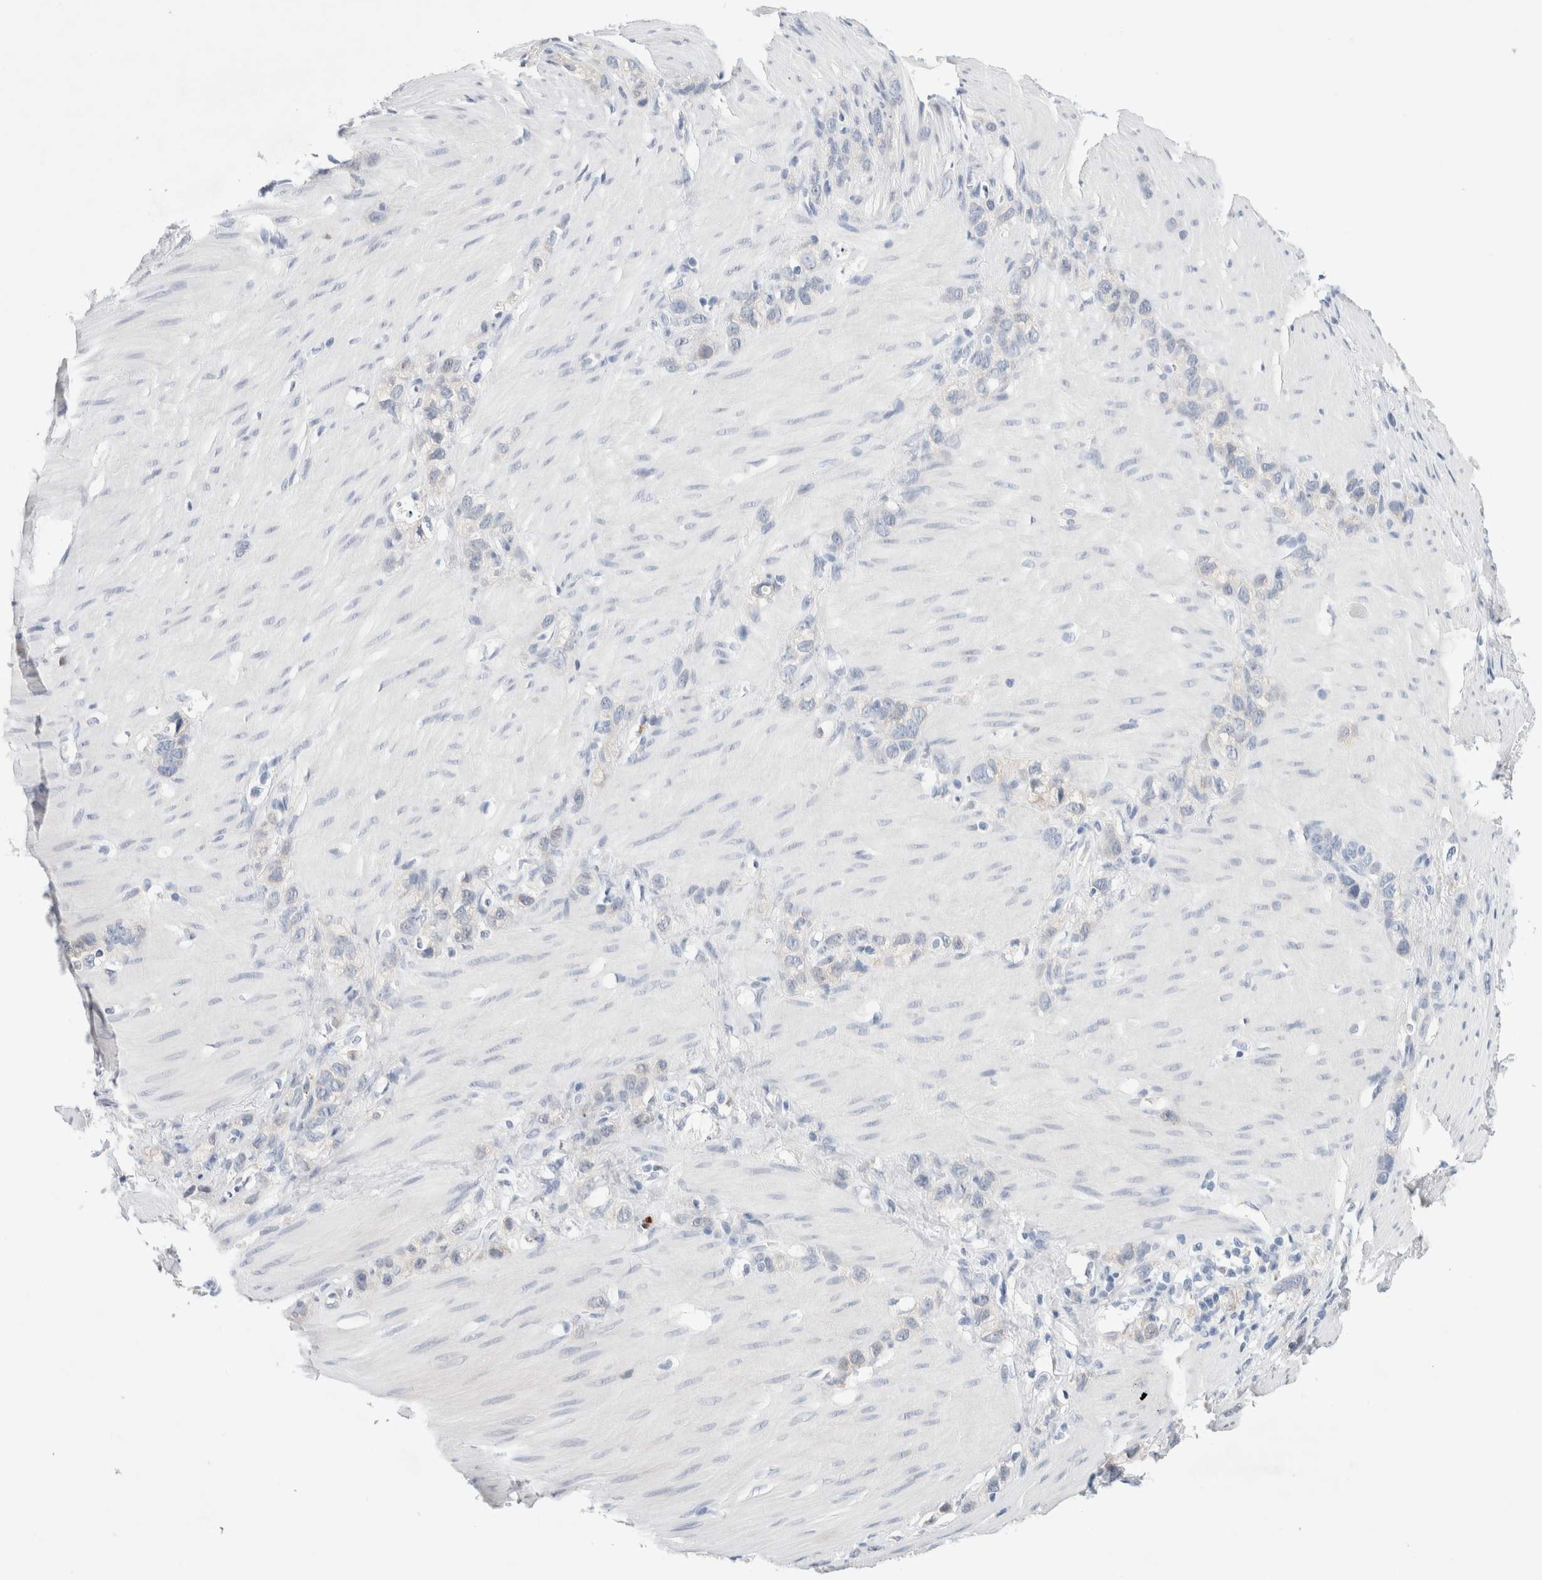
{"staining": {"intensity": "negative", "quantity": "none", "location": "none"}, "tissue": "stomach cancer", "cell_type": "Tumor cells", "image_type": "cancer", "snomed": [{"axis": "morphology", "description": "Normal tissue, NOS"}, {"axis": "morphology", "description": "Adenocarcinoma, NOS"}, {"axis": "morphology", "description": "Adenocarcinoma, High grade"}, {"axis": "topography", "description": "Stomach, upper"}, {"axis": "topography", "description": "Stomach"}], "caption": "High power microscopy photomicrograph of an immunohistochemistry (IHC) image of stomach cancer (adenocarcinoma), revealing no significant expression in tumor cells.", "gene": "SLC22A12", "patient": {"sex": "female", "age": 65}}